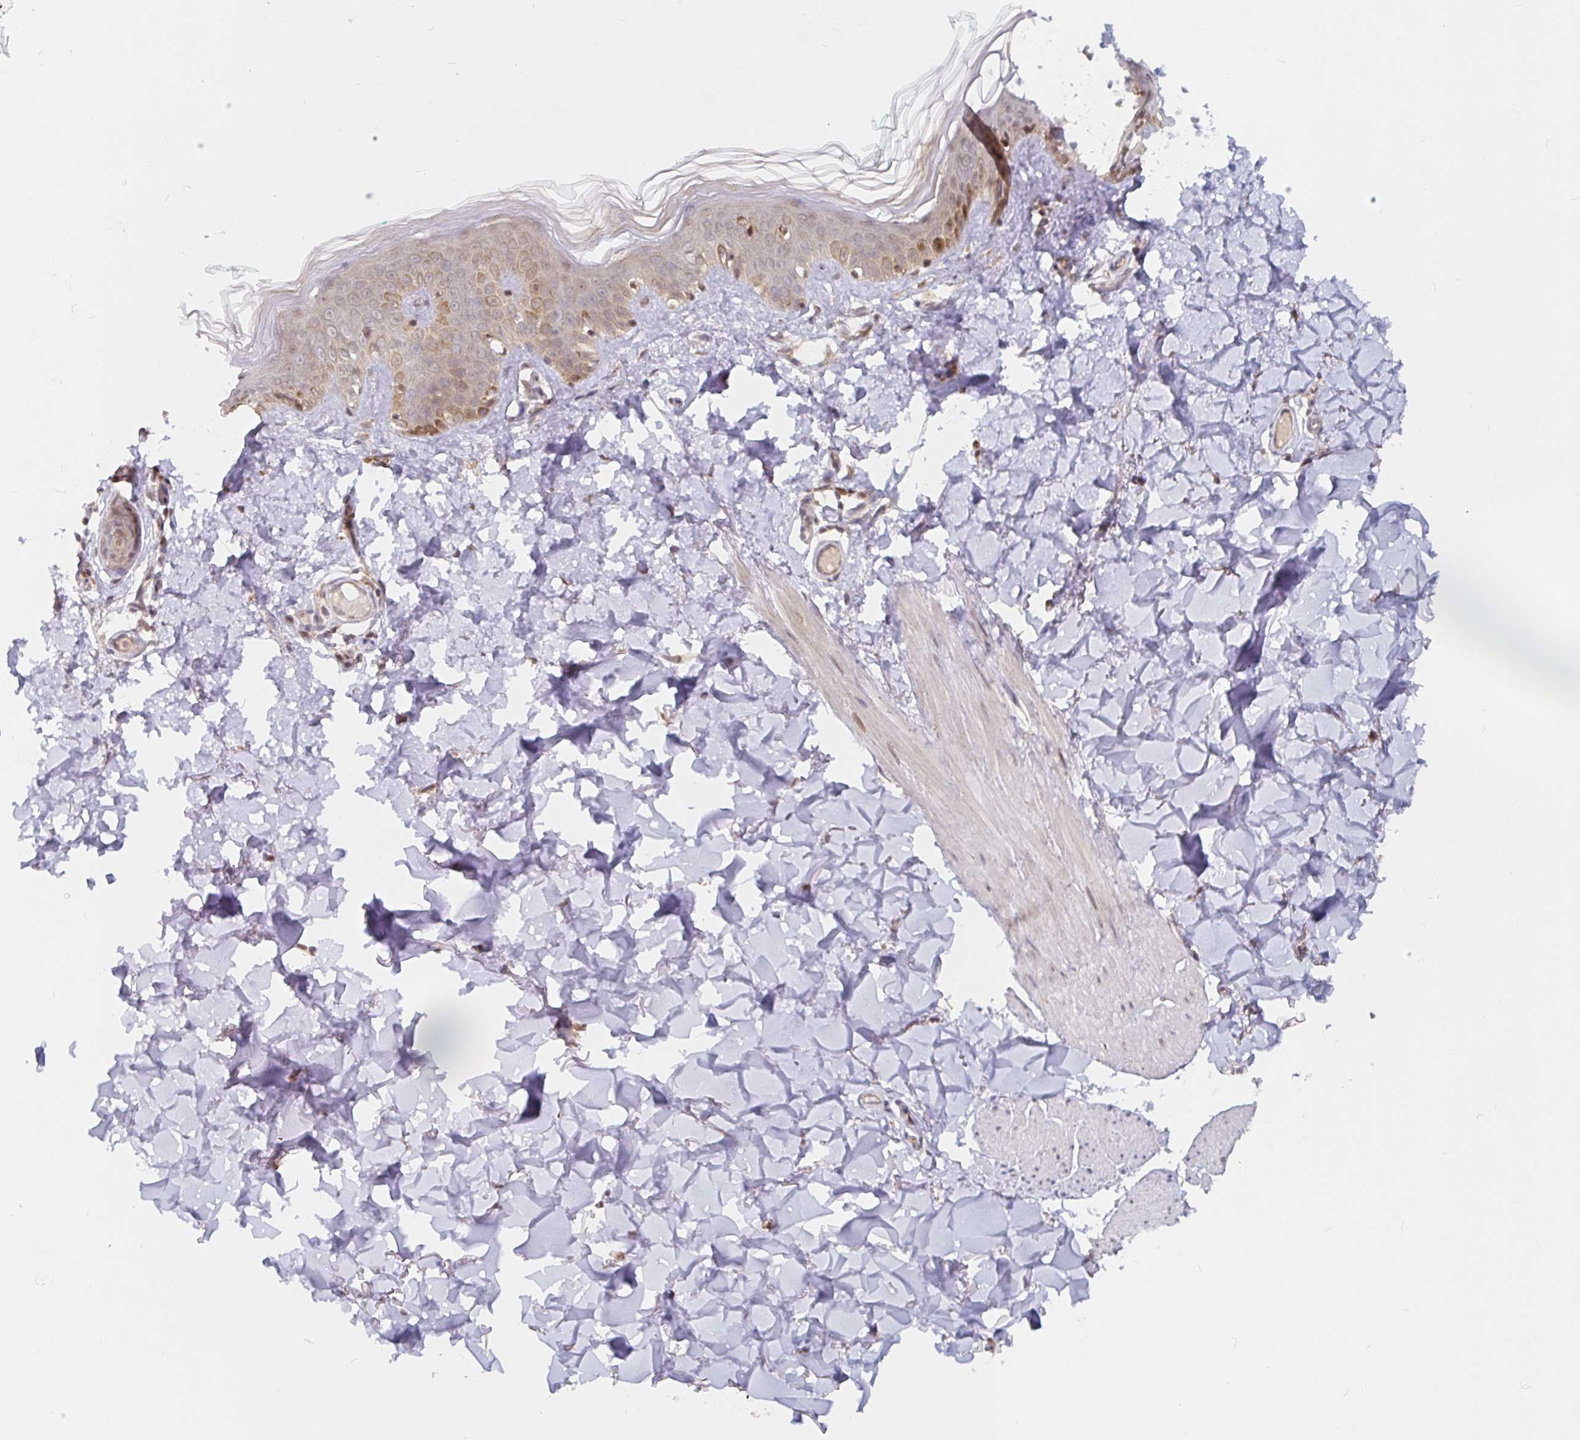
{"staining": {"intensity": "moderate", "quantity": ">75%", "location": "cytoplasmic/membranous"}, "tissue": "skin", "cell_type": "Fibroblasts", "image_type": "normal", "snomed": [{"axis": "morphology", "description": "Normal tissue, NOS"}, {"axis": "topography", "description": "Skin"}, {"axis": "topography", "description": "Peripheral nerve tissue"}], "caption": "Human skin stained for a protein (brown) exhibits moderate cytoplasmic/membranous positive expression in approximately >75% of fibroblasts.", "gene": "ALG1L2", "patient": {"sex": "female", "age": 45}}